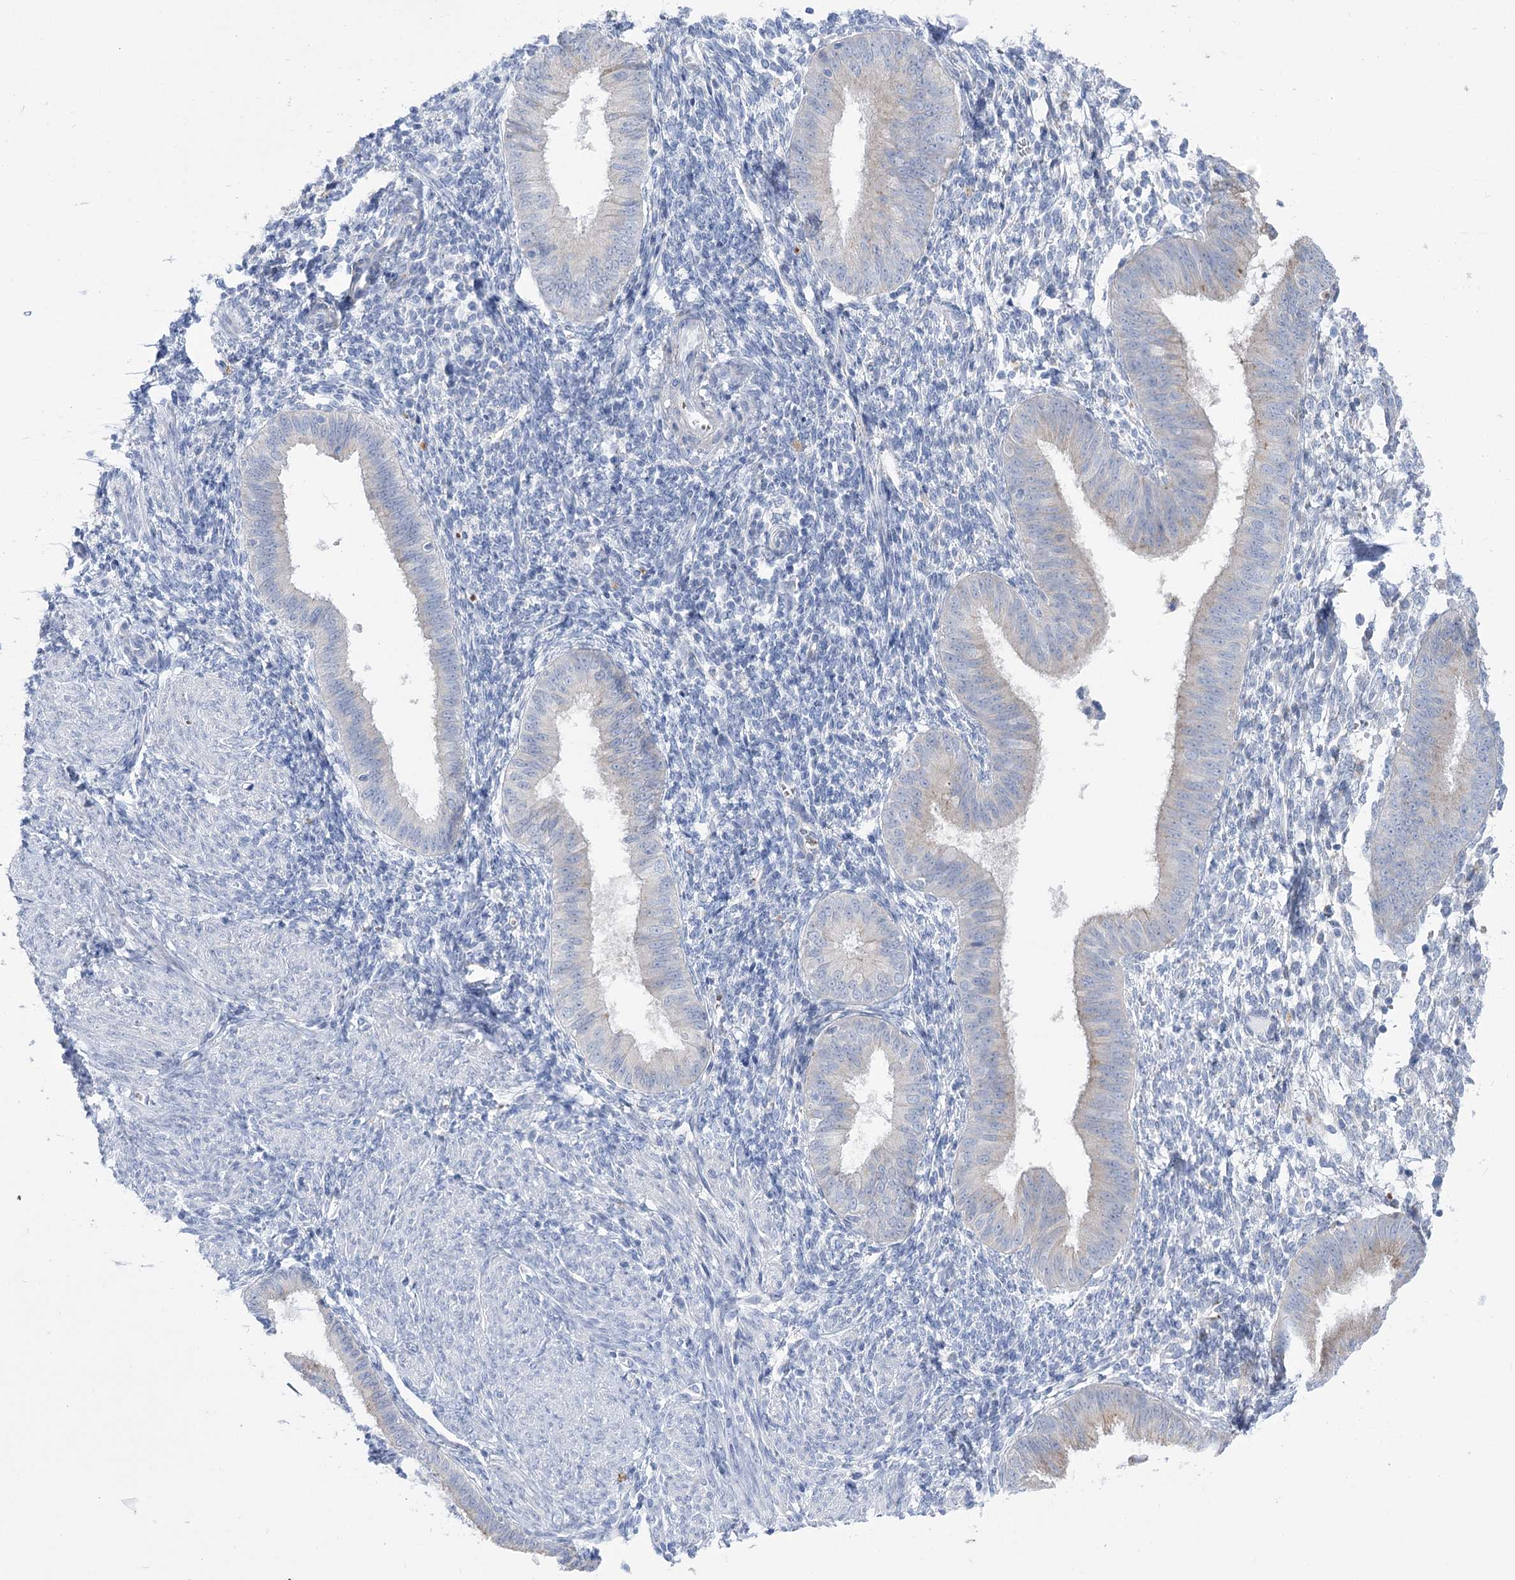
{"staining": {"intensity": "negative", "quantity": "none", "location": "none"}, "tissue": "endometrium", "cell_type": "Cells in endometrial stroma", "image_type": "normal", "snomed": [{"axis": "morphology", "description": "Normal tissue, NOS"}, {"axis": "topography", "description": "Uterus"}, {"axis": "topography", "description": "Endometrium"}], "caption": "Immunohistochemical staining of unremarkable endometrium reveals no significant expression in cells in endometrial stroma. (DAB immunohistochemistry visualized using brightfield microscopy, high magnification).", "gene": "SIAE", "patient": {"sex": "female", "age": 48}}